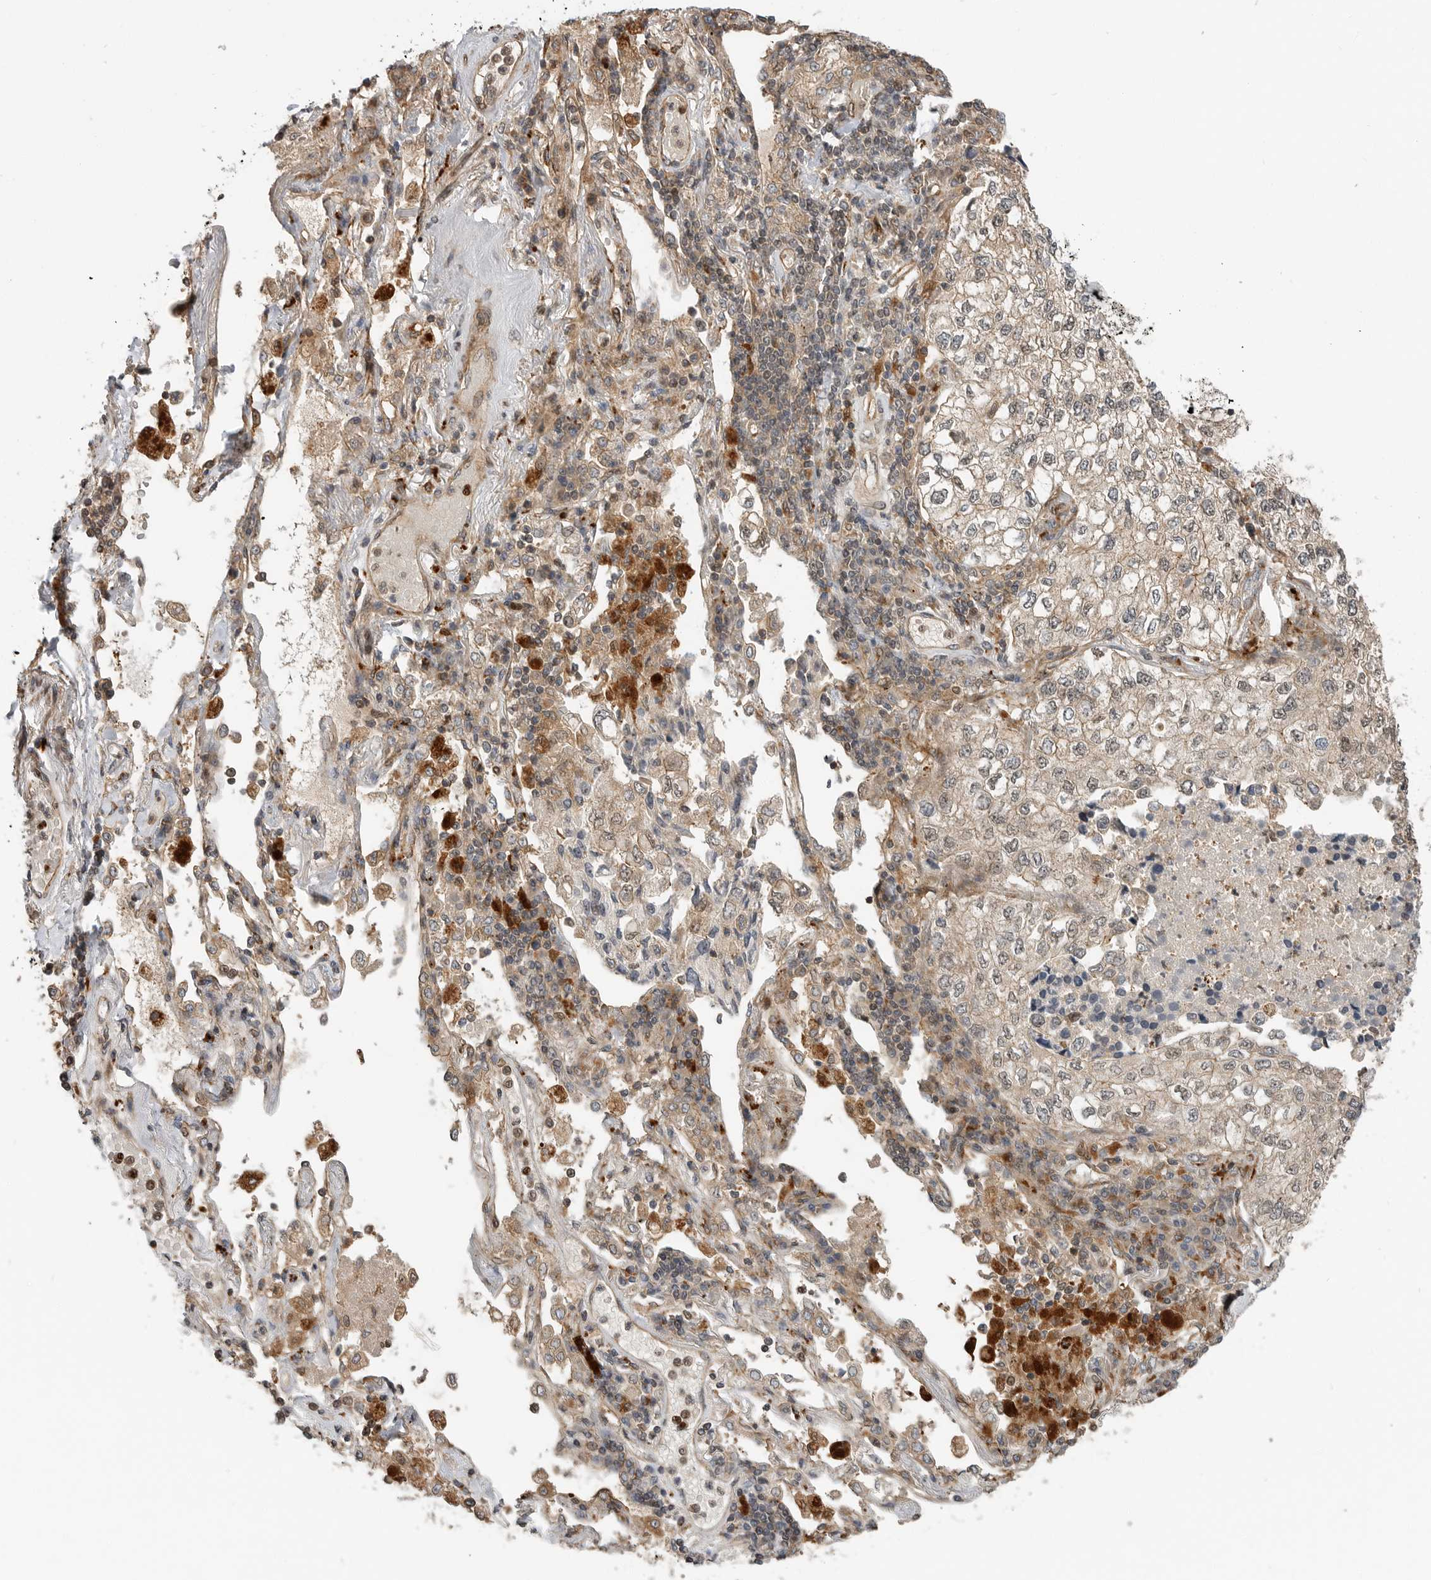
{"staining": {"intensity": "weak", "quantity": "25%-75%", "location": "cytoplasmic/membranous"}, "tissue": "lung cancer", "cell_type": "Tumor cells", "image_type": "cancer", "snomed": [{"axis": "morphology", "description": "Adenocarcinoma, NOS"}, {"axis": "topography", "description": "Lung"}], "caption": "Immunohistochemistry (IHC) histopathology image of human adenocarcinoma (lung) stained for a protein (brown), which displays low levels of weak cytoplasmic/membranous staining in about 25%-75% of tumor cells.", "gene": "STRAP", "patient": {"sex": "male", "age": 63}}